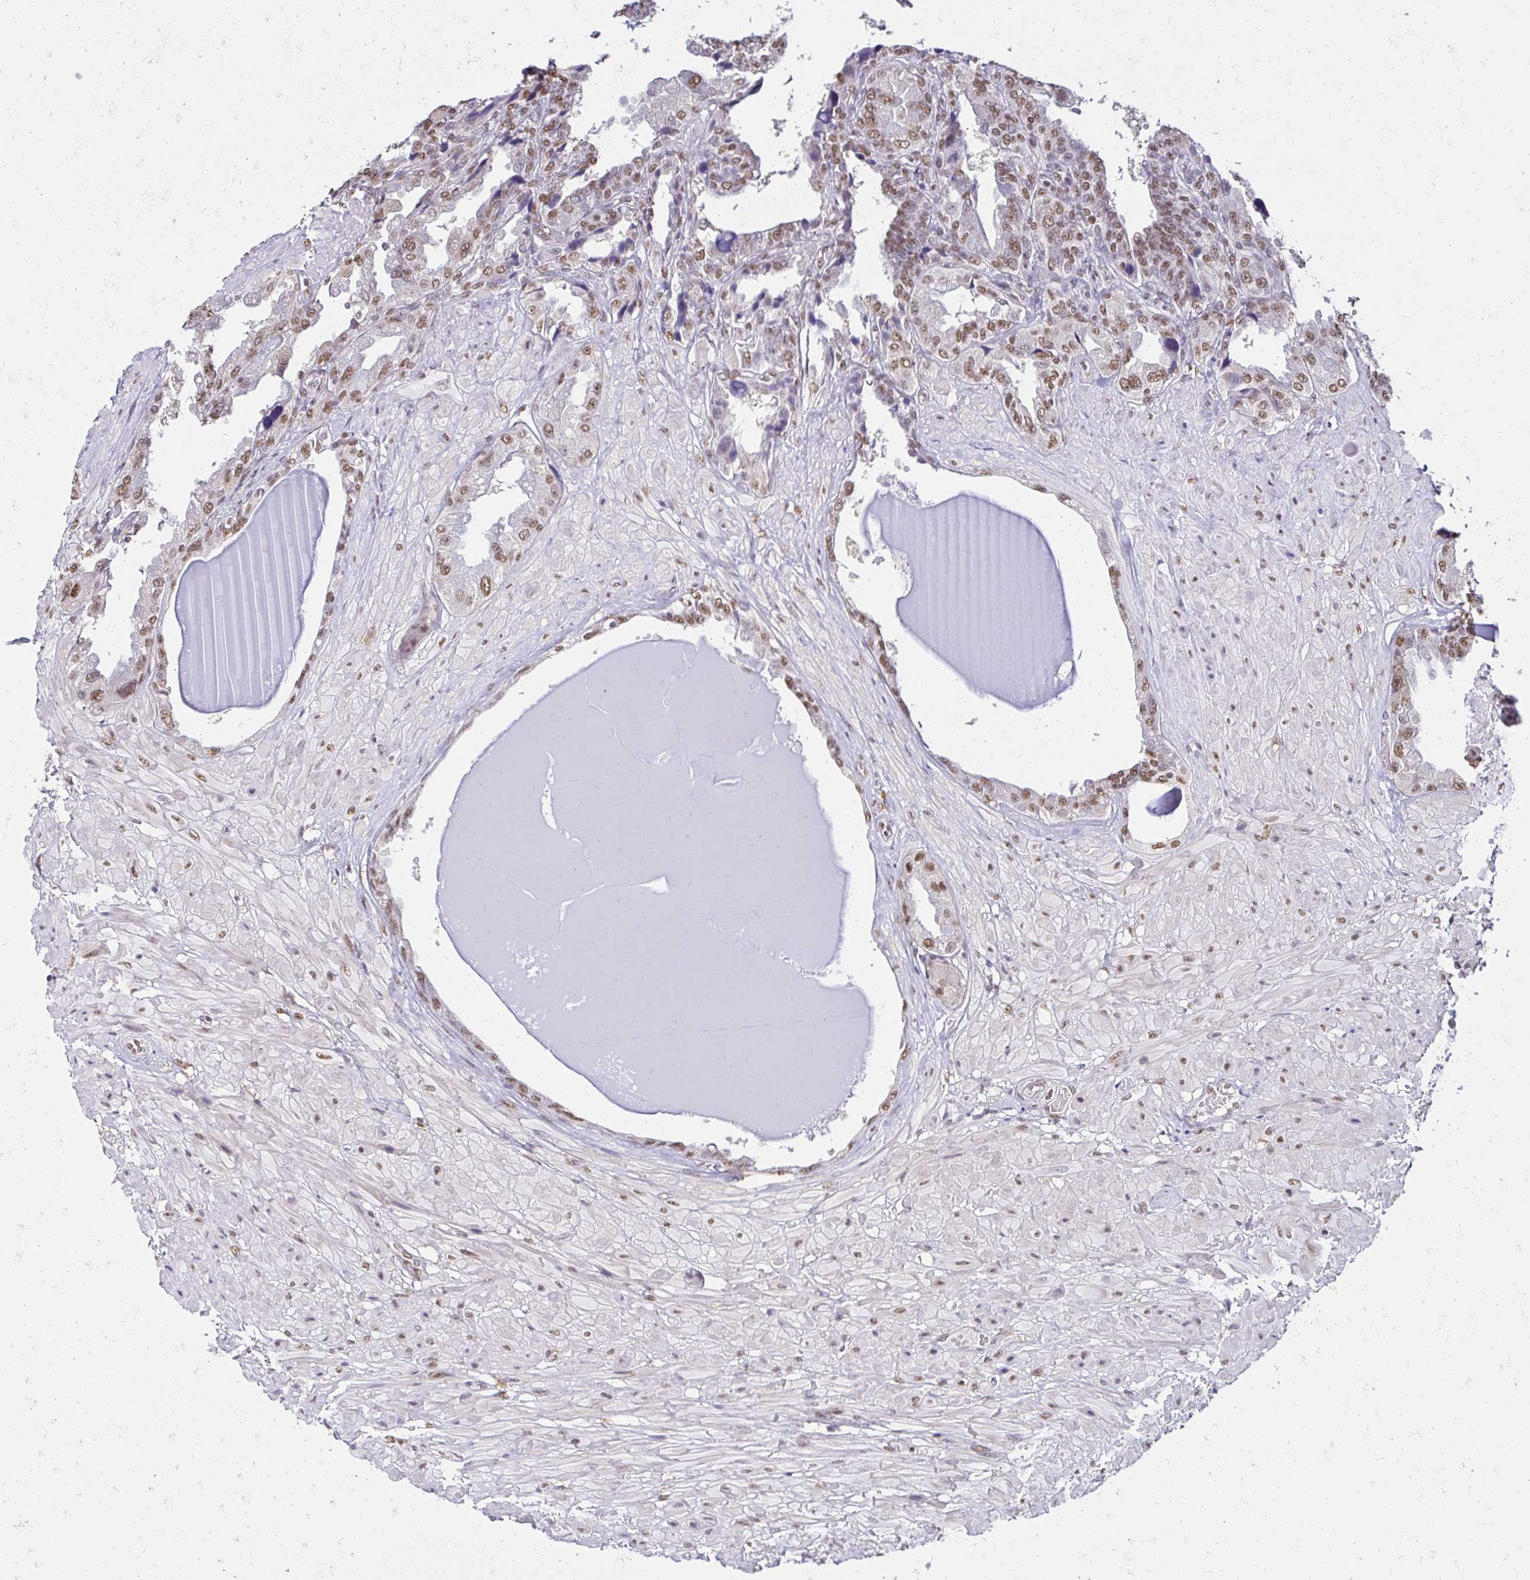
{"staining": {"intensity": "moderate", "quantity": ">75%", "location": "nuclear"}, "tissue": "seminal vesicle", "cell_type": "Glandular cells", "image_type": "normal", "snomed": [{"axis": "morphology", "description": "Normal tissue, NOS"}, {"axis": "topography", "description": "Seminal veicle"}], "caption": "High-power microscopy captured an immunohistochemistry (IHC) micrograph of unremarkable seminal vesicle, revealing moderate nuclear positivity in approximately >75% of glandular cells.", "gene": "RIMS4", "patient": {"sex": "male", "age": 55}}